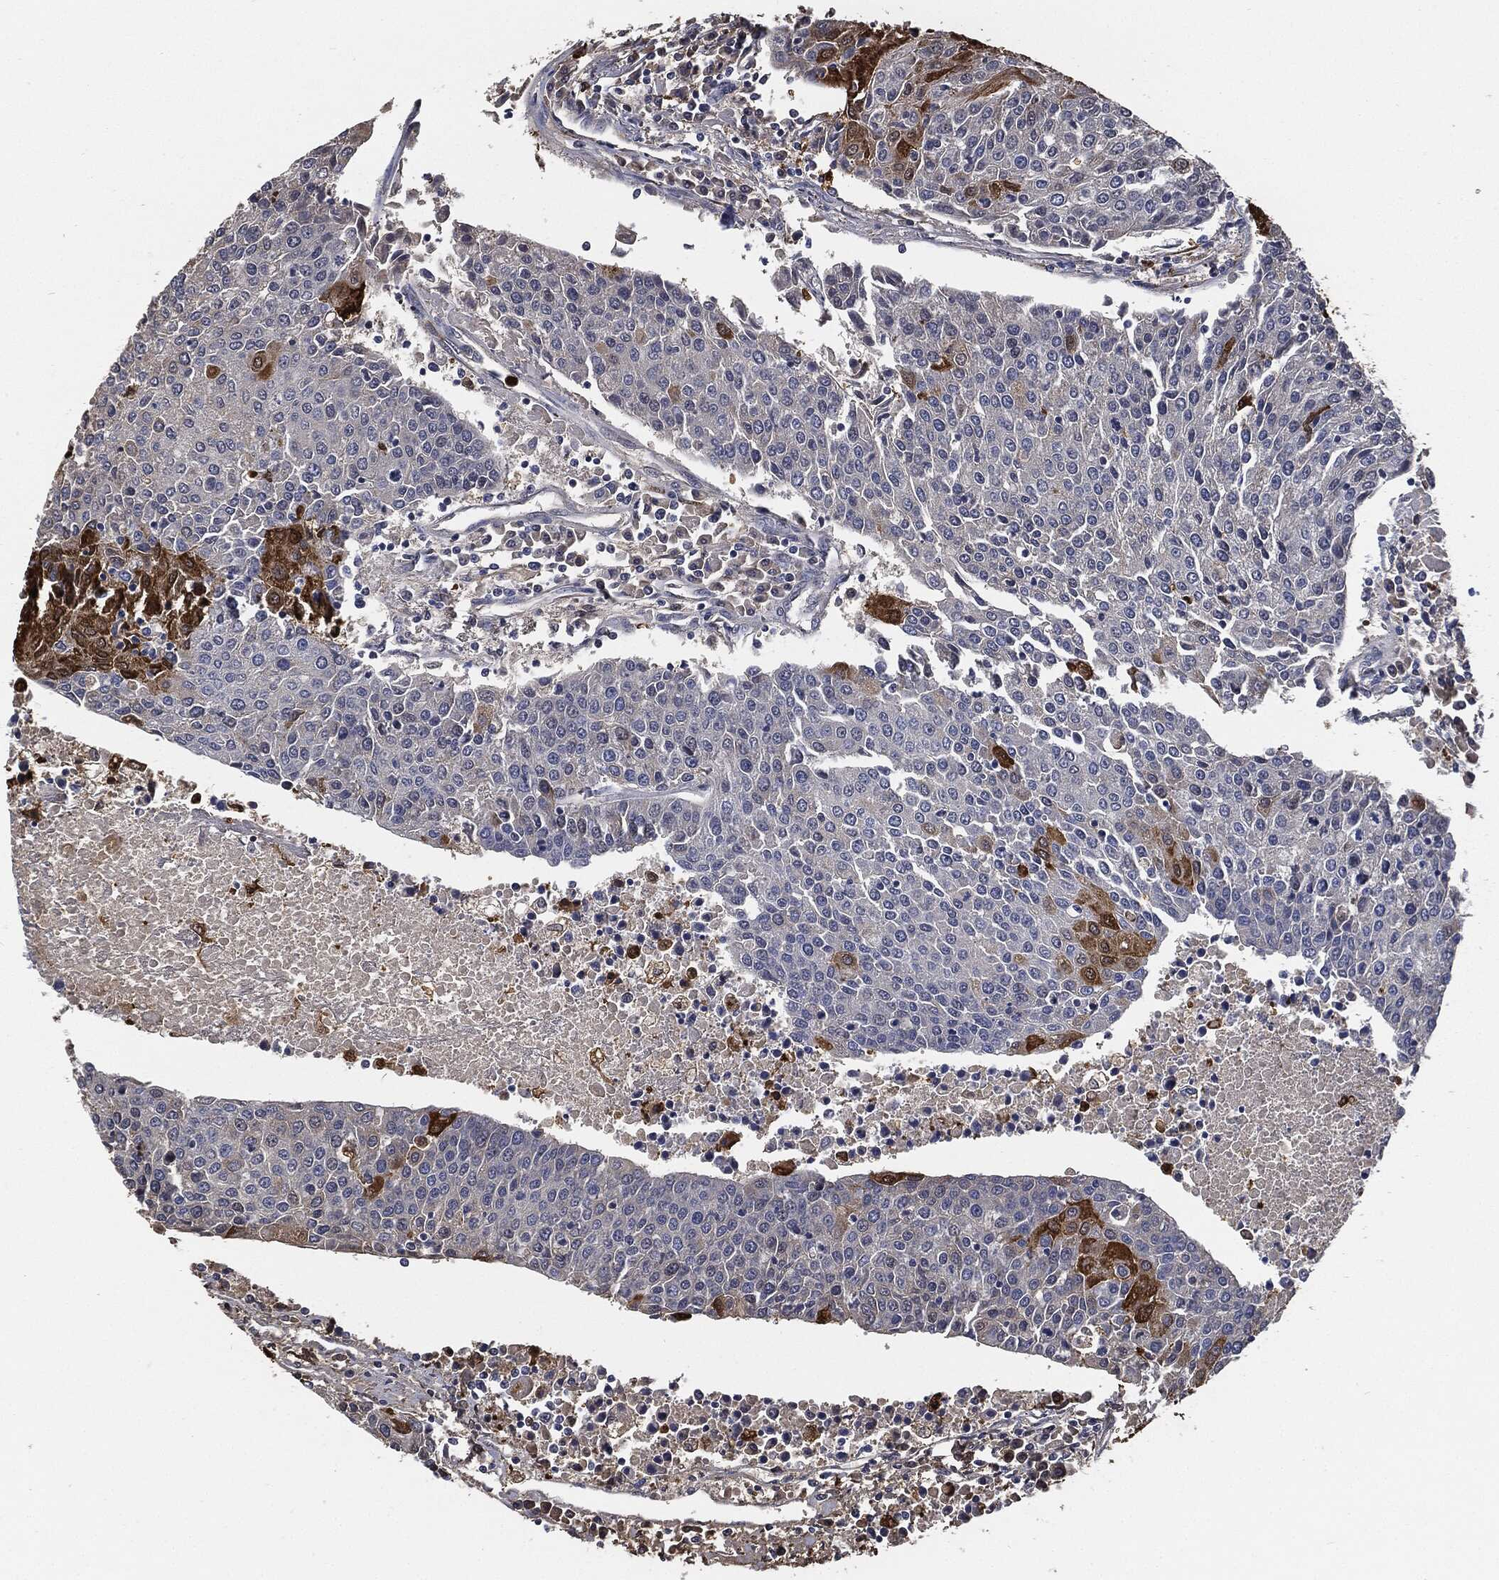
{"staining": {"intensity": "moderate", "quantity": "<25%", "location": "cytoplasmic/membranous"}, "tissue": "urothelial cancer", "cell_type": "Tumor cells", "image_type": "cancer", "snomed": [{"axis": "morphology", "description": "Urothelial carcinoma, High grade"}, {"axis": "topography", "description": "Urinary bladder"}], "caption": "Tumor cells reveal low levels of moderate cytoplasmic/membranous expression in about <25% of cells in human urothelial cancer. Using DAB (brown) and hematoxylin (blue) stains, captured at high magnification using brightfield microscopy.", "gene": "S100A9", "patient": {"sex": "female", "age": 85}}